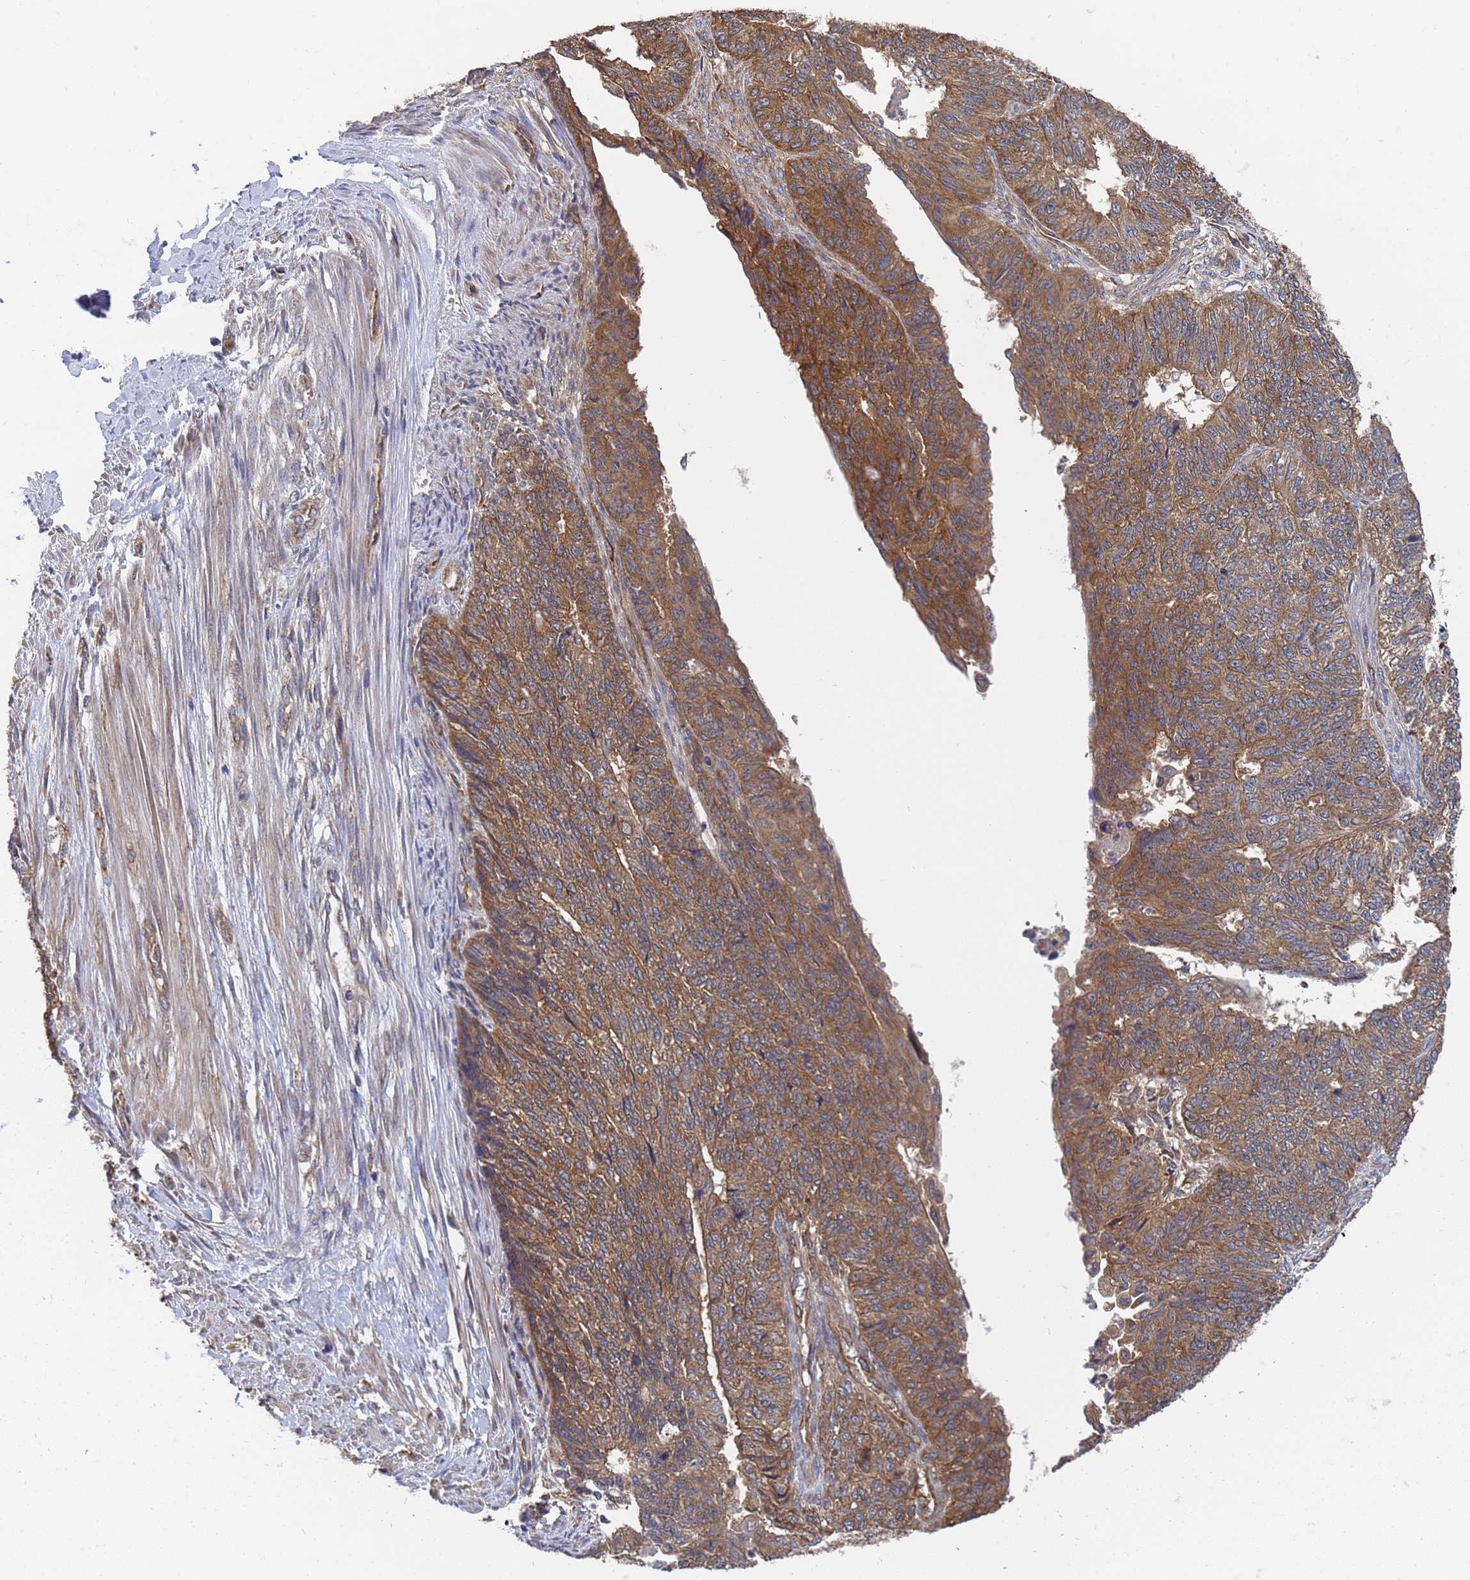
{"staining": {"intensity": "moderate", "quantity": ">75%", "location": "cytoplasmic/membranous"}, "tissue": "endometrial cancer", "cell_type": "Tumor cells", "image_type": "cancer", "snomed": [{"axis": "morphology", "description": "Adenocarcinoma, NOS"}, {"axis": "topography", "description": "Endometrium"}], "caption": "Immunohistochemical staining of adenocarcinoma (endometrial) demonstrates medium levels of moderate cytoplasmic/membranous protein expression in approximately >75% of tumor cells.", "gene": "ALS2CL", "patient": {"sex": "female", "age": 32}}